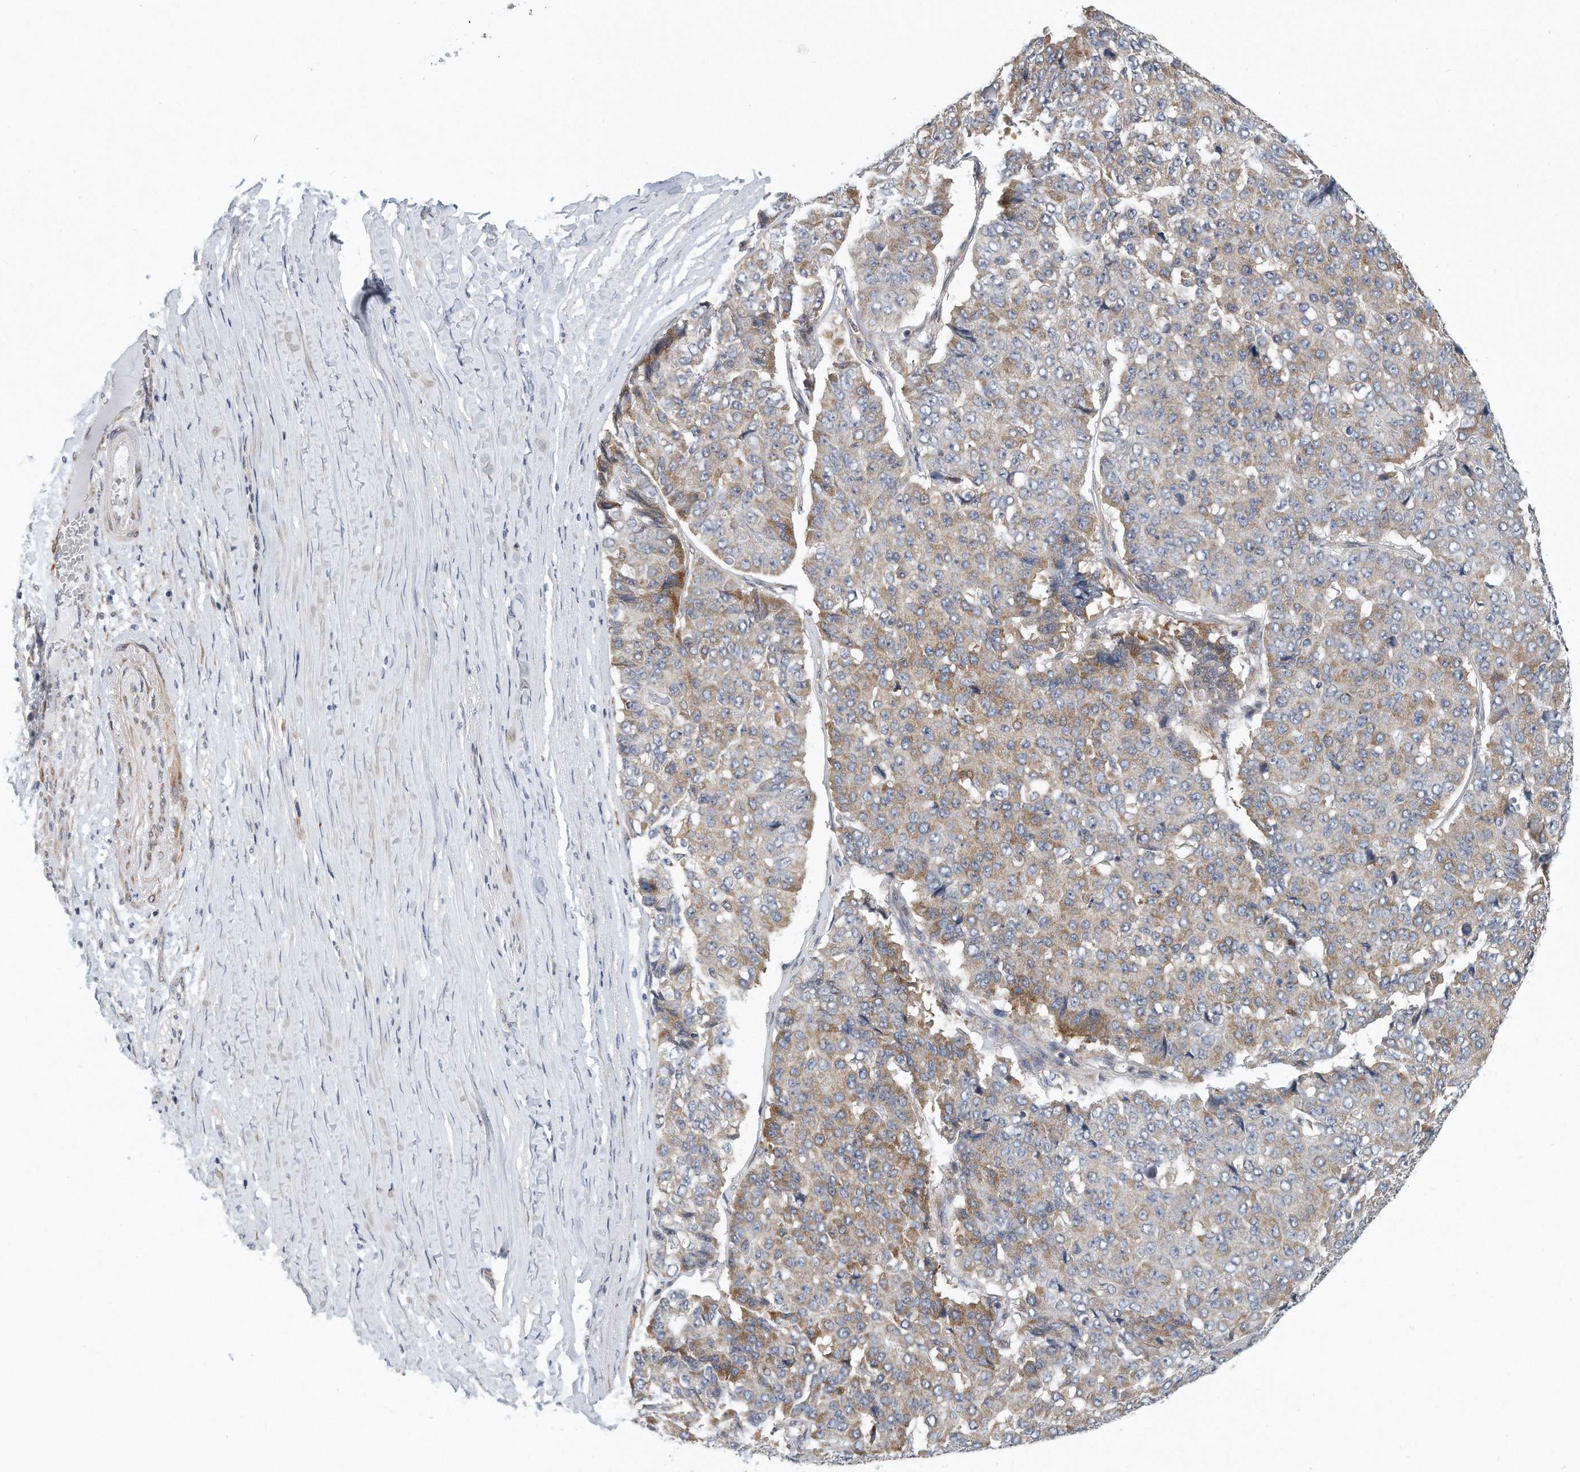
{"staining": {"intensity": "moderate", "quantity": "<25%", "location": "cytoplasmic/membranous"}, "tissue": "pancreatic cancer", "cell_type": "Tumor cells", "image_type": "cancer", "snomed": [{"axis": "morphology", "description": "Adenocarcinoma, NOS"}, {"axis": "topography", "description": "Pancreas"}], "caption": "The micrograph shows staining of pancreatic cancer (adenocarcinoma), revealing moderate cytoplasmic/membranous protein positivity (brown color) within tumor cells.", "gene": "VLDLR", "patient": {"sex": "male", "age": 50}}